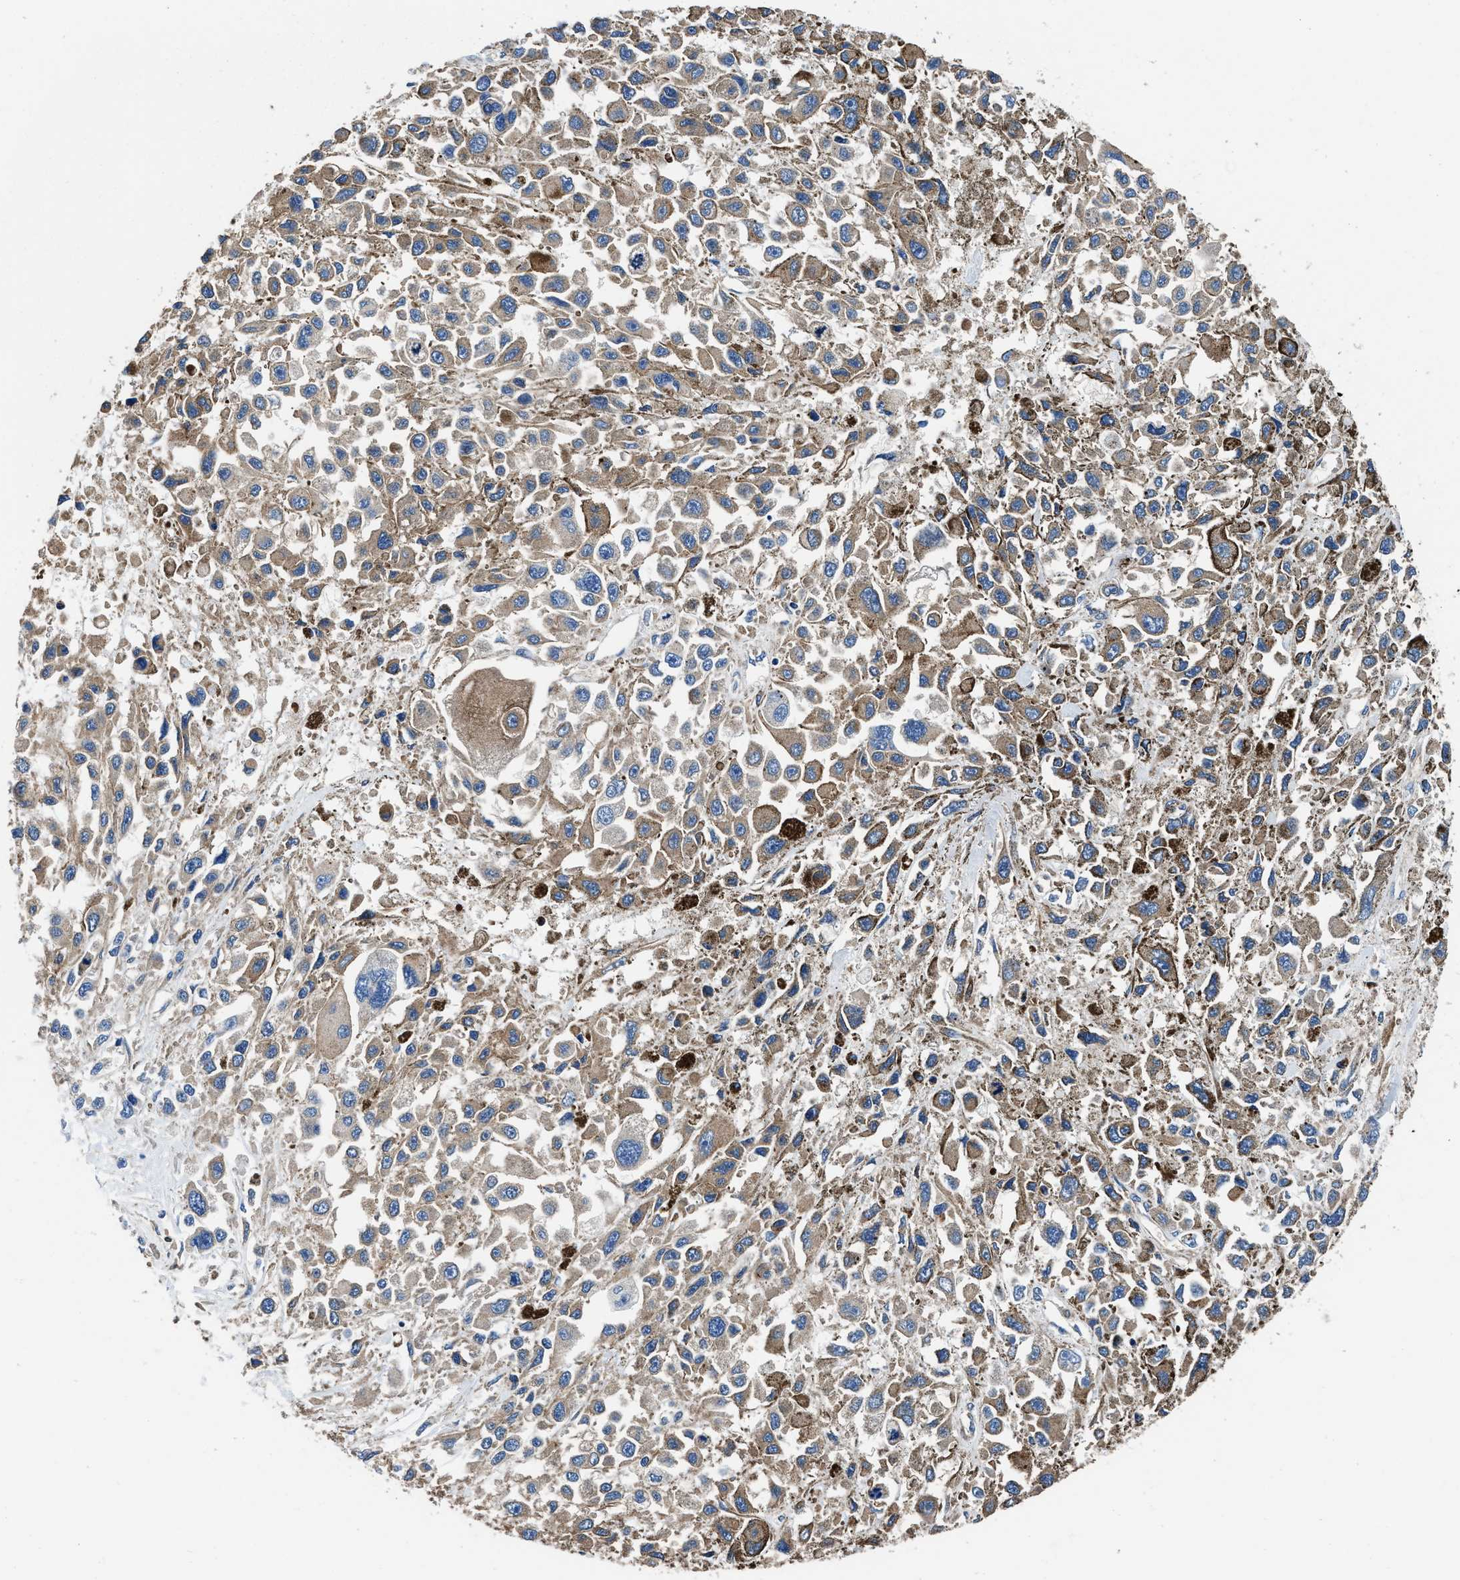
{"staining": {"intensity": "moderate", "quantity": ">75%", "location": "cytoplasmic/membranous"}, "tissue": "melanoma", "cell_type": "Tumor cells", "image_type": "cancer", "snomed": [{"axis": "morphology", "description": "Malignant melanoma, Metastatic site"}, {"axis": "topography", "description": "Lymph node"}], "caption": "Moderate cytoplasmic/membranous positivity is present in about >75% of tumor cells in melanoma.", "gene": "NEU1", "patient": {"sex": "male", "age": 59}}